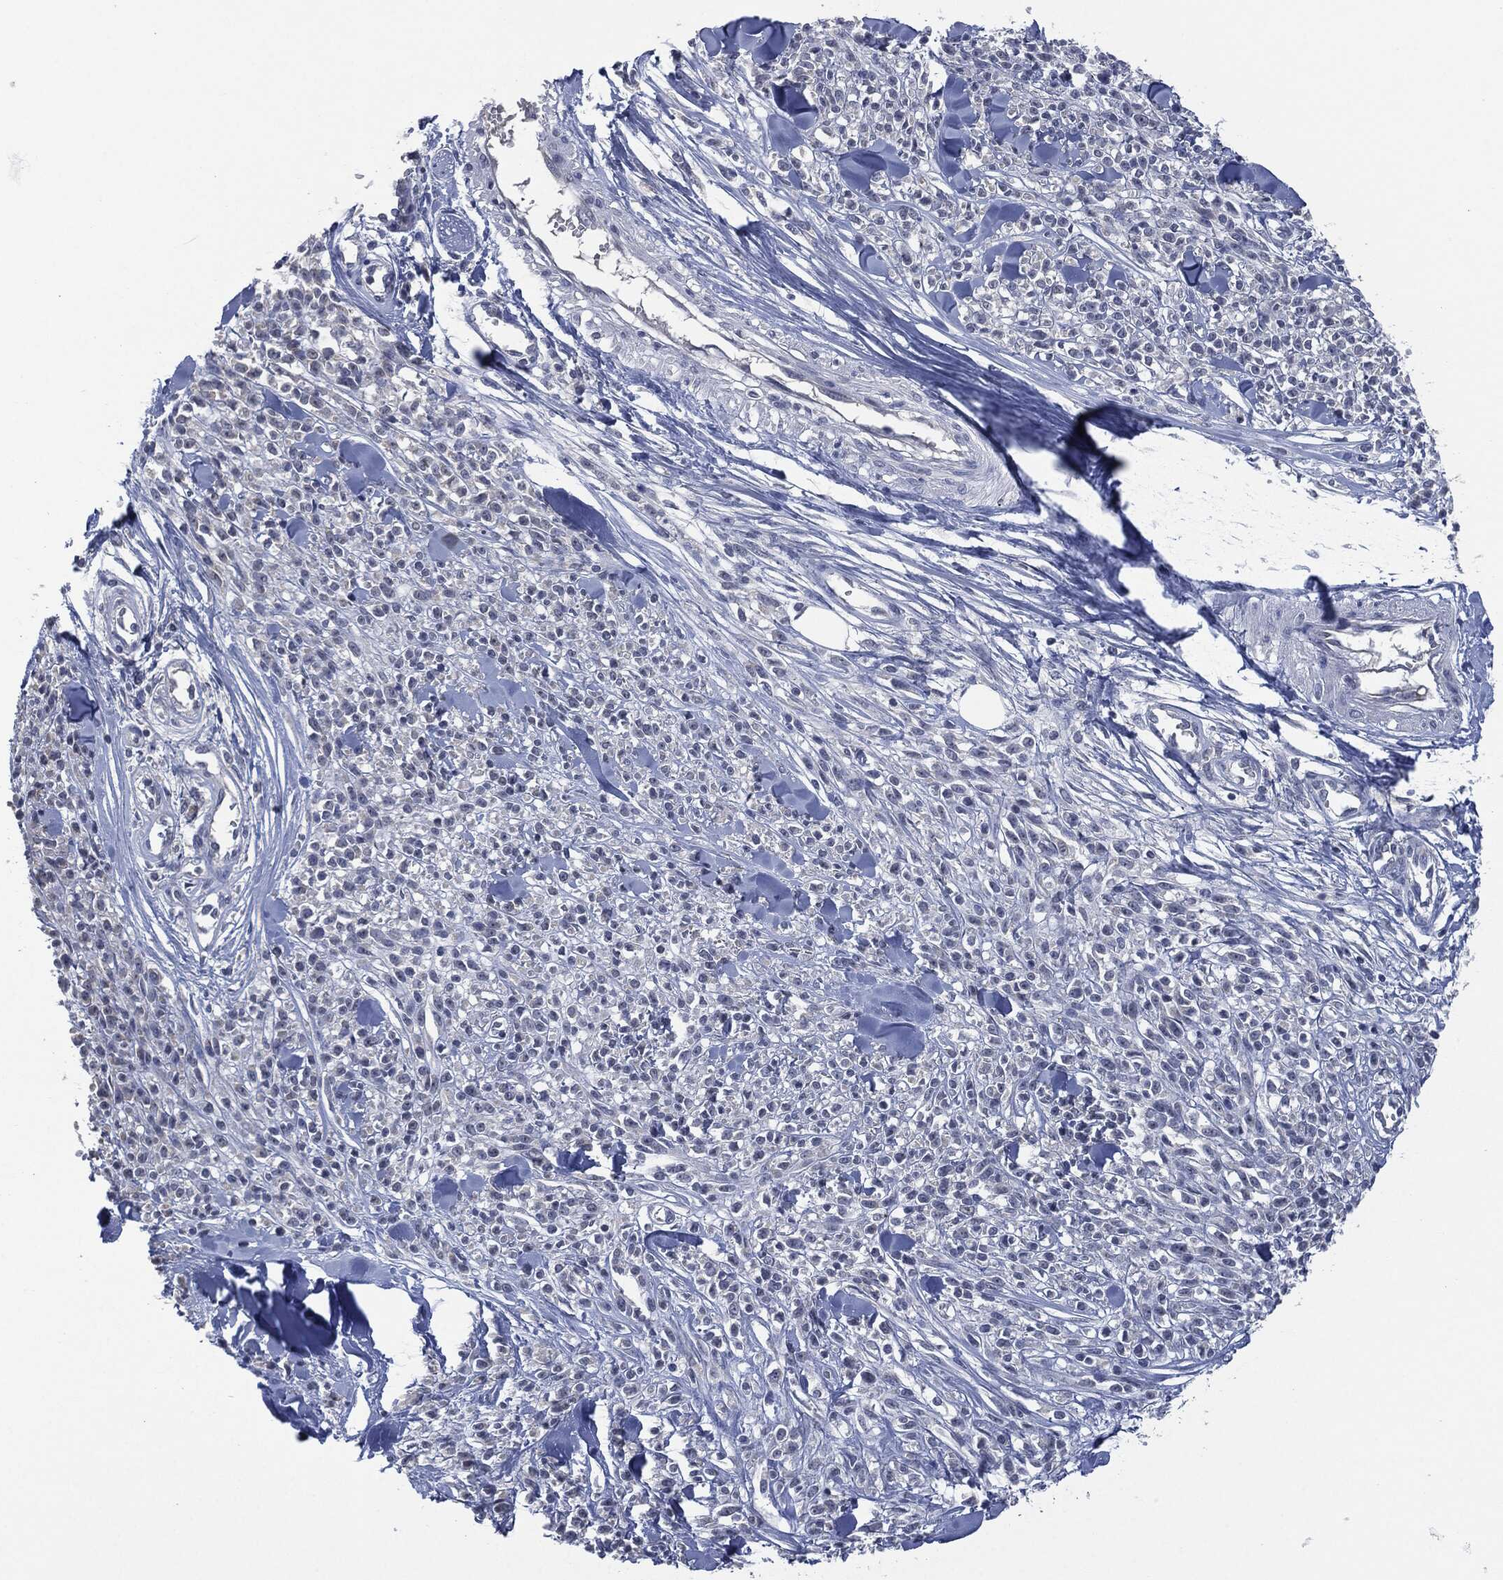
{"staining": {"intensity": "negative", "quantity": "none", "location": "none"}, "tissue": "melanoma", "cell_type": "Tumor cells", "image_type": "cancer", "snomed": [{"axis": "morphology", "description": "Malignant melanoma, NOS"}, {"axis": "topography", "description": "Skin"}, {"axis": "topography", "description": "Skin of trunk"}], "caption": "A micrograph of human melanoma is negative for staining in tumor cells.", "gene": "IL1RN", "patient": {"sex": "male", "age": 74}}